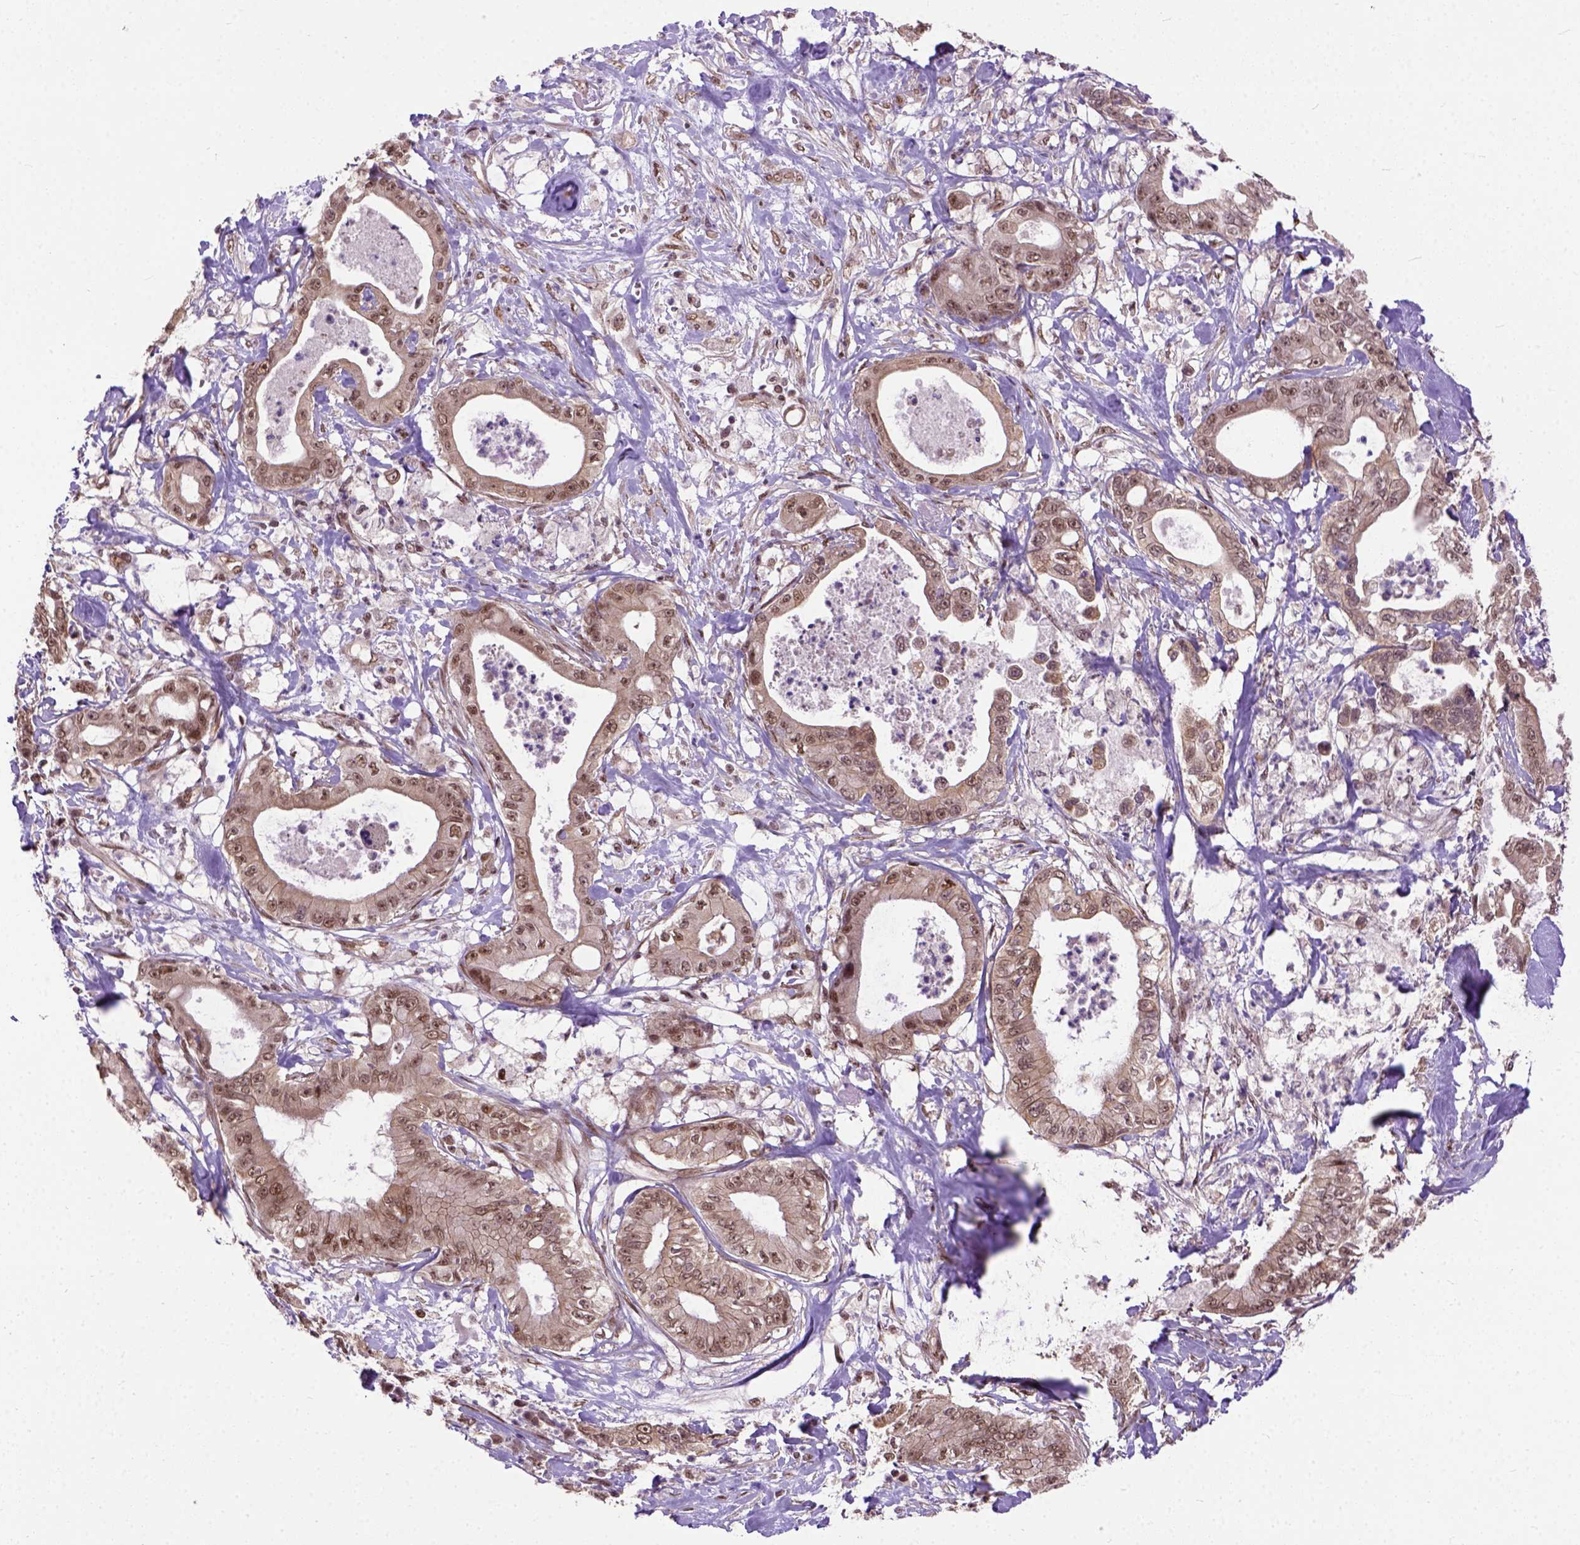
{"staining": {"intensity": "moderate", "quantity": ">75%", "location": "nuclear"}, "tissue": "pancreatic cancer", "cell_type": "Tumor cells", "image_type": "cancer", "snomed": [{"axis": "morphology", "description": "Adenocarcinoma, NOS"}, {"axis": "topography", "description": "Pancreas"}], "caption": "This photomicrograph reveals IHC staining of pancreatic cancer (adenocarcinoma), with medium moderate nuclear staining in approximately >75% of tumor cells.", "gene": "ZNF630", "patient": {"sex": "male", "age": 71}}